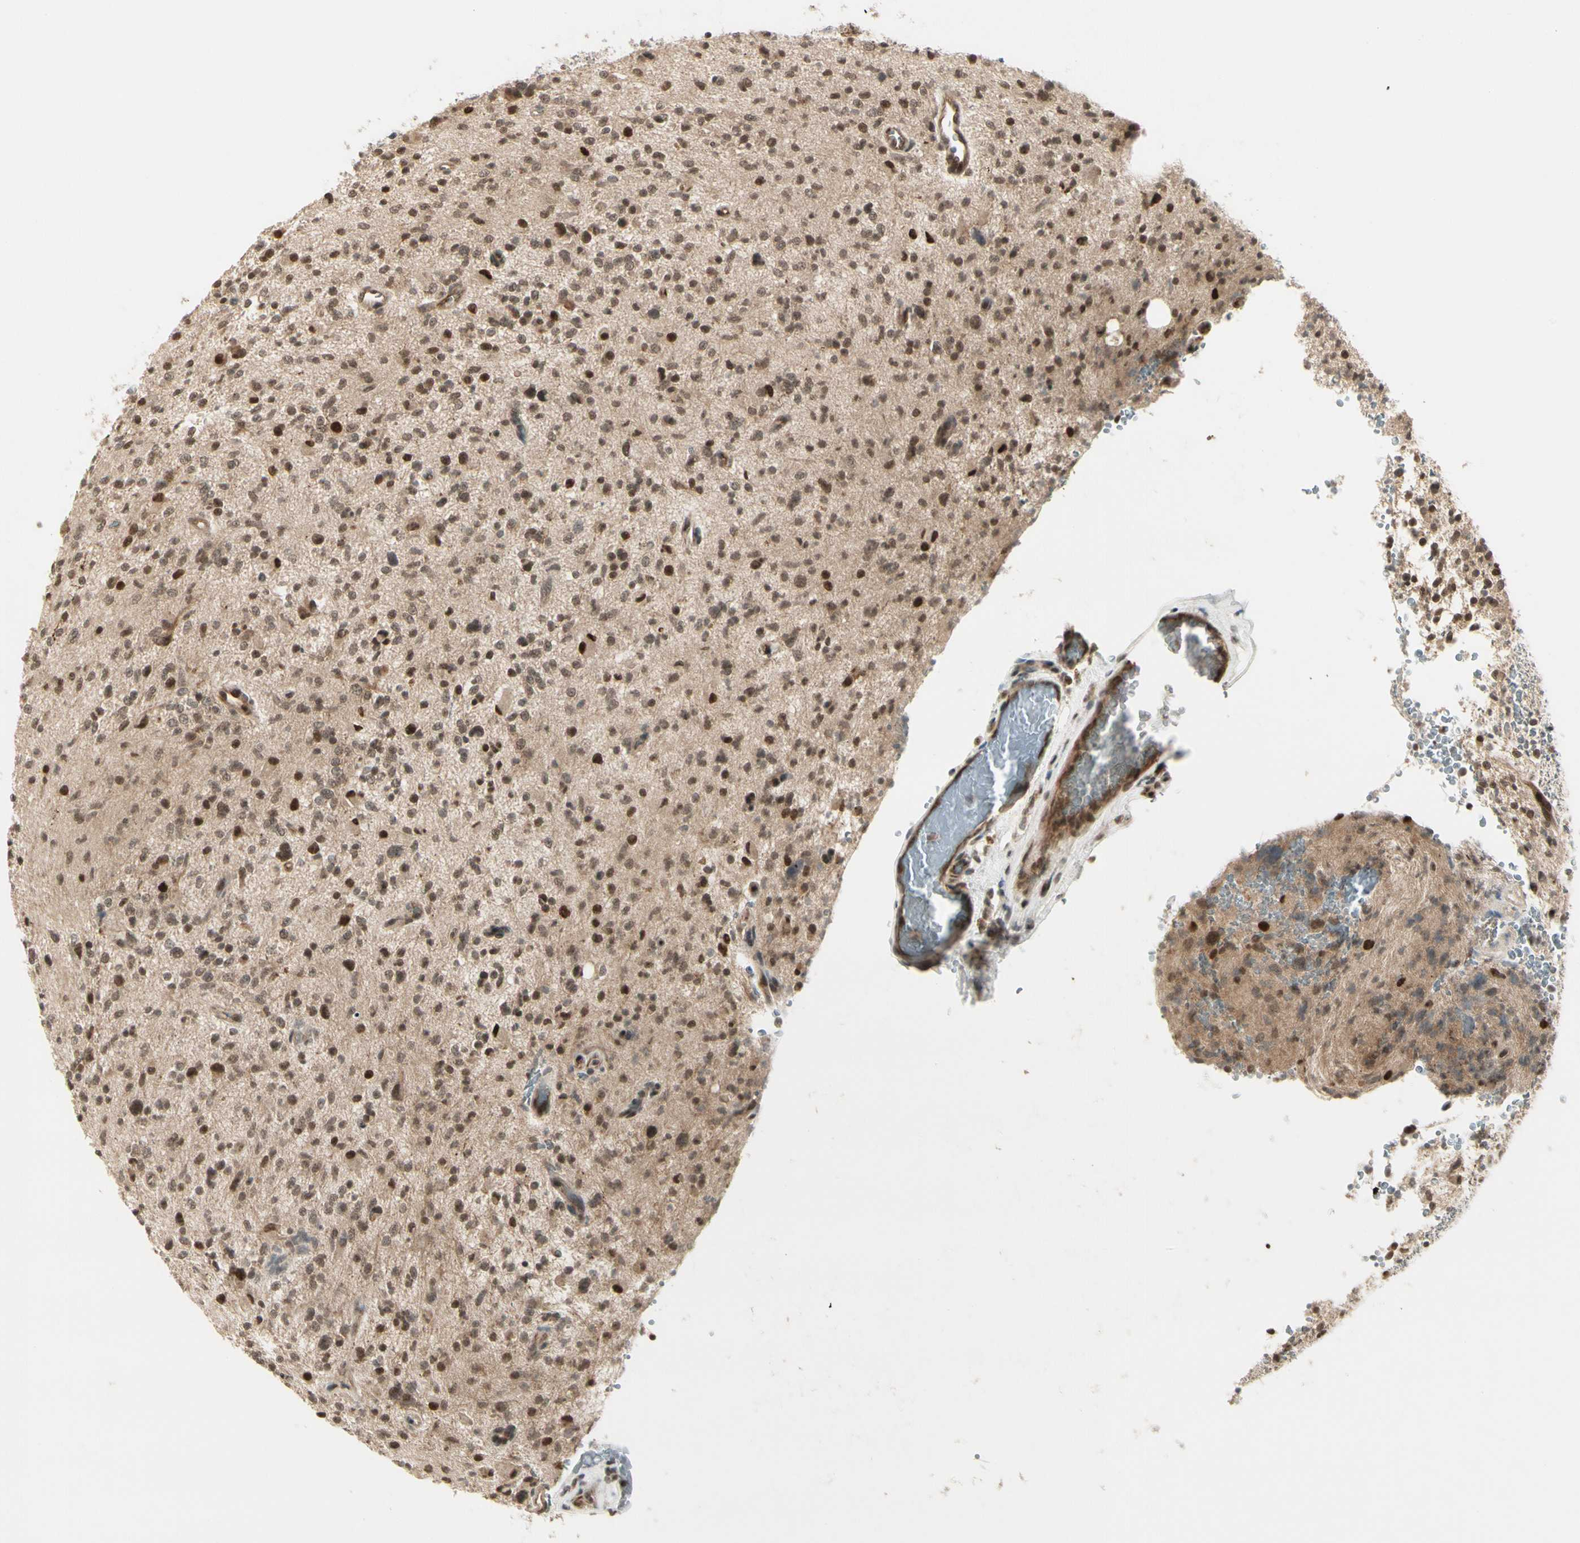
{"staining": {"intensity": "moderate", "quantity": "25%-75%", "location": "nuclear"}, "tissue": "glioma", "cell_type": "Tumor cells", "image_type": "cancer", "snomed": [{"axis": "morphology", "description": "Glioma, malignant, High grade"}, {"axis": "topography", "description": "Brain"}], "caption": "Moderate nuclear protein positivity is seen in about 25%-75% of tumor cells in high-grade glioma (malignant).", "gene": "CDK11A", "patient": {"sex": "male", "age": 48}}